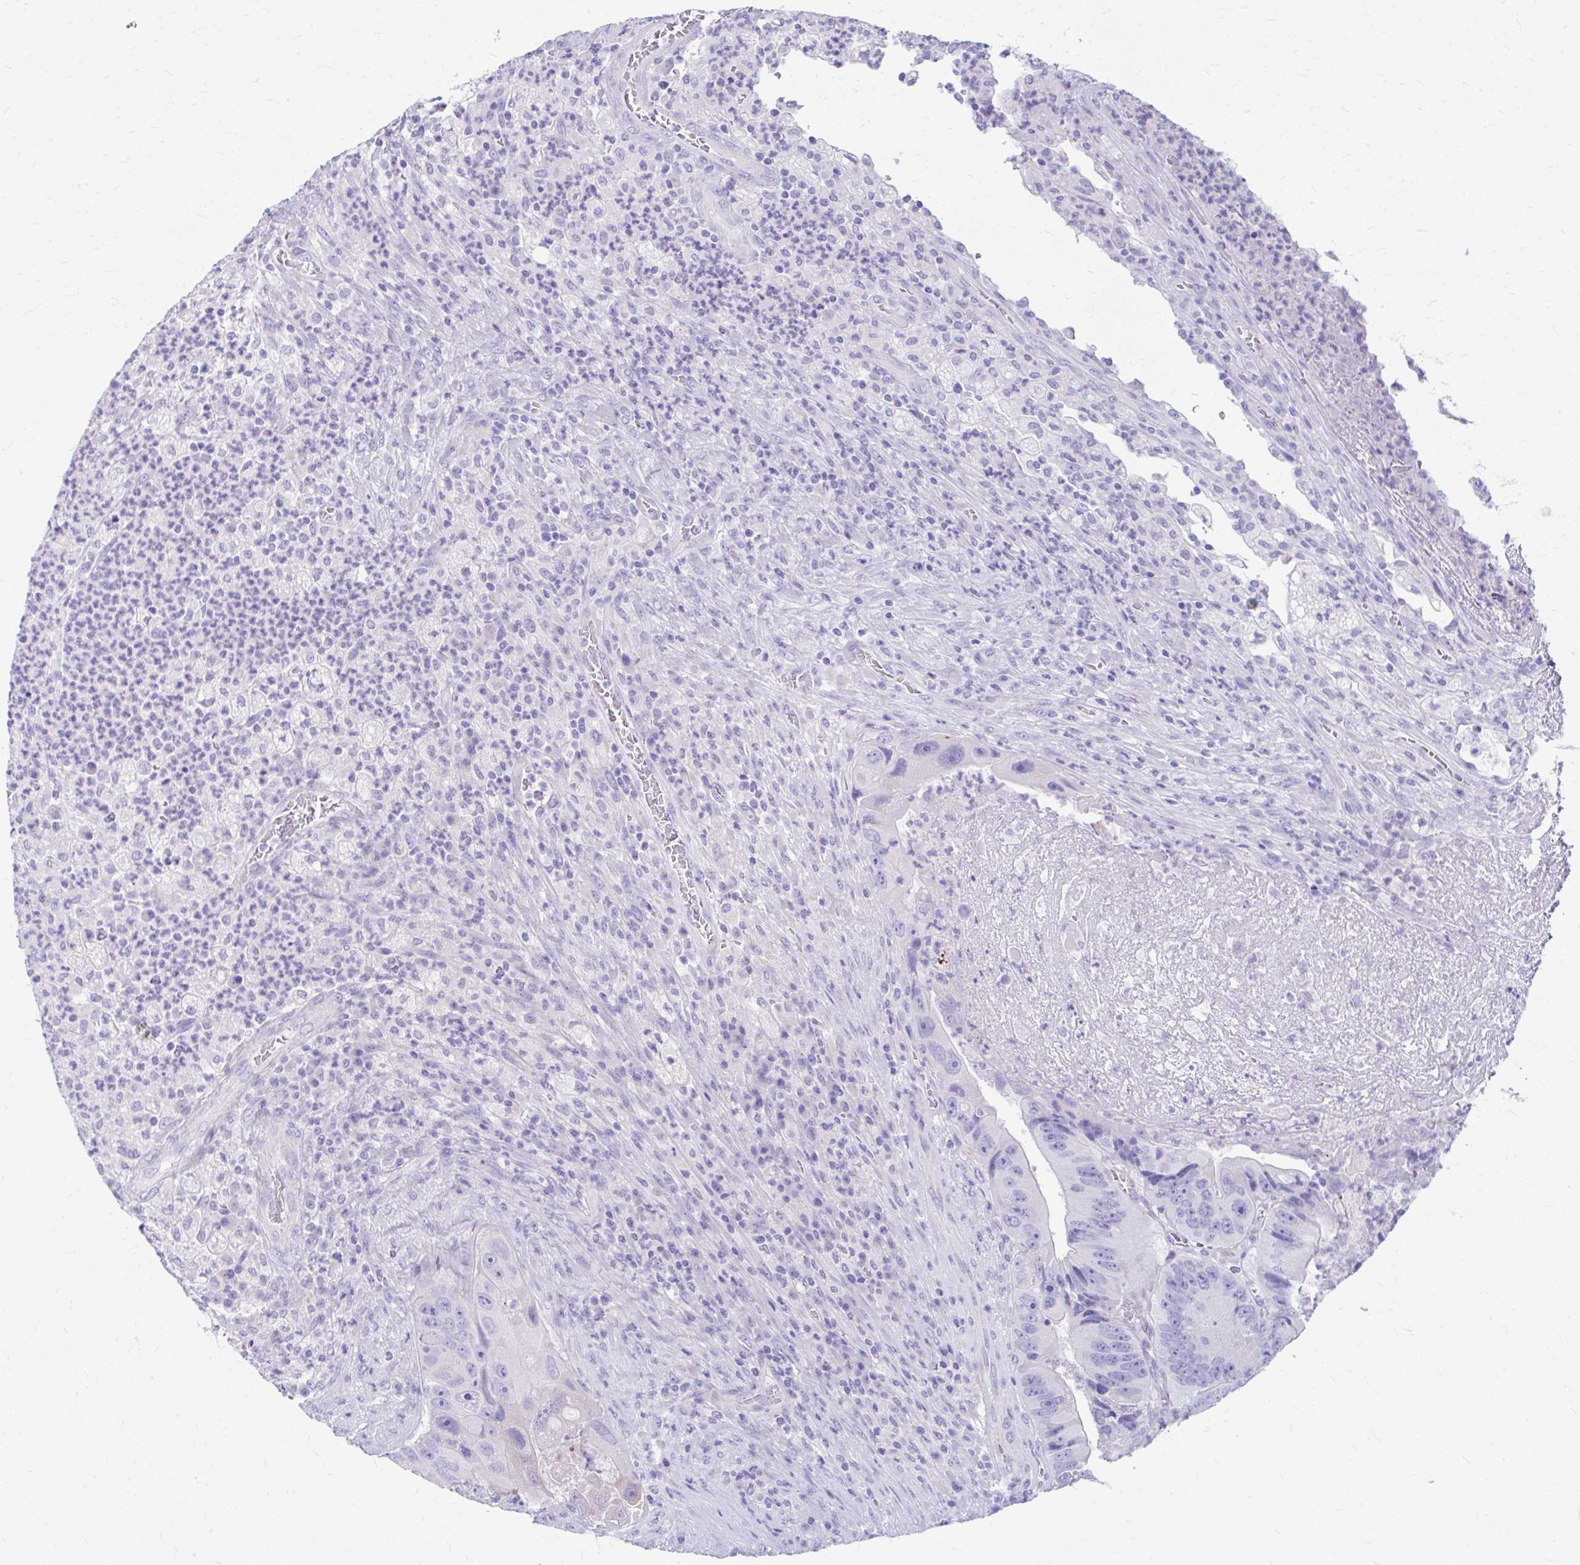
{"staining": {"intensity": "negative", "quantity": "none", "location": "none"}, "tissue": "colorectal cancer", "cell_type": "Tumor cells", "image_type": "cancer", "snomed": [{"axis": "morphology", "description": "Adenocarcinoma, NOS"}, {"axis": "topography", "description": "Colon"}], "caption": "The micrograph displays no staining of tumor cells in colorectal cancer (adenocarcinoma).", "gene": "KRIT1", "patient": {"sex": "female", "age": 86}}